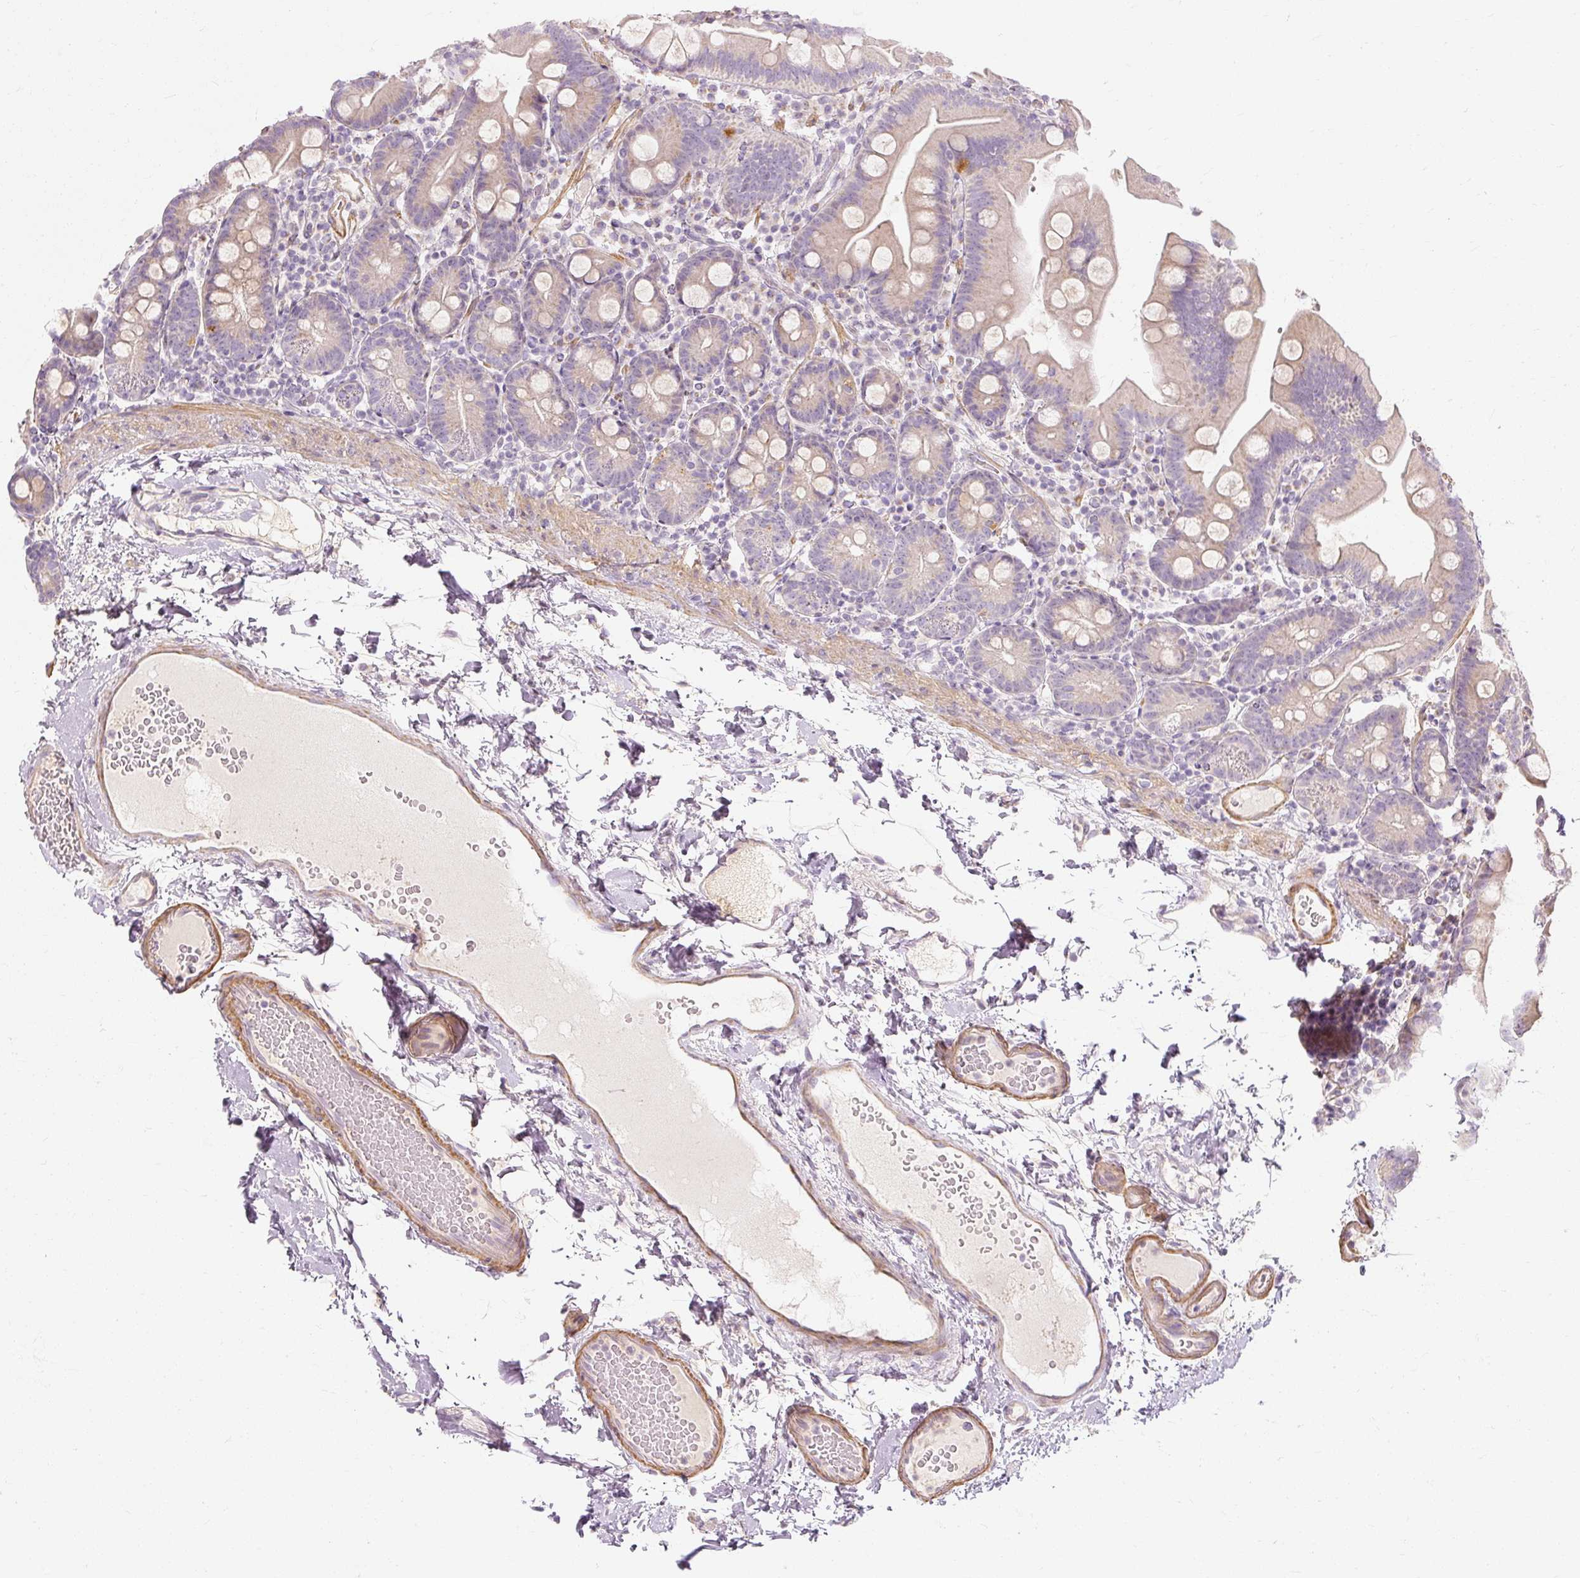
{"staining": {"intensity": "weak", "quantity": "25%-75%", "location": "cytoplasmic/membranous"}, "tissue": "small intestine", "cell_type": "Glandular cells", "image_type": "normal", "snomed": [{"axis": "morphology", "description": "Normal tissue, NOS"}, {"axis": "topography", "description": "Small intestine"}], "caption": "There is low levels of weak cytoplasmic/membranous expression in glandular cells of normal small intestine, as demonstrated by immunohistochemical staining (brown color).", "gene": "CAPN3", "patient": {"sex": "female", "age": 68}}